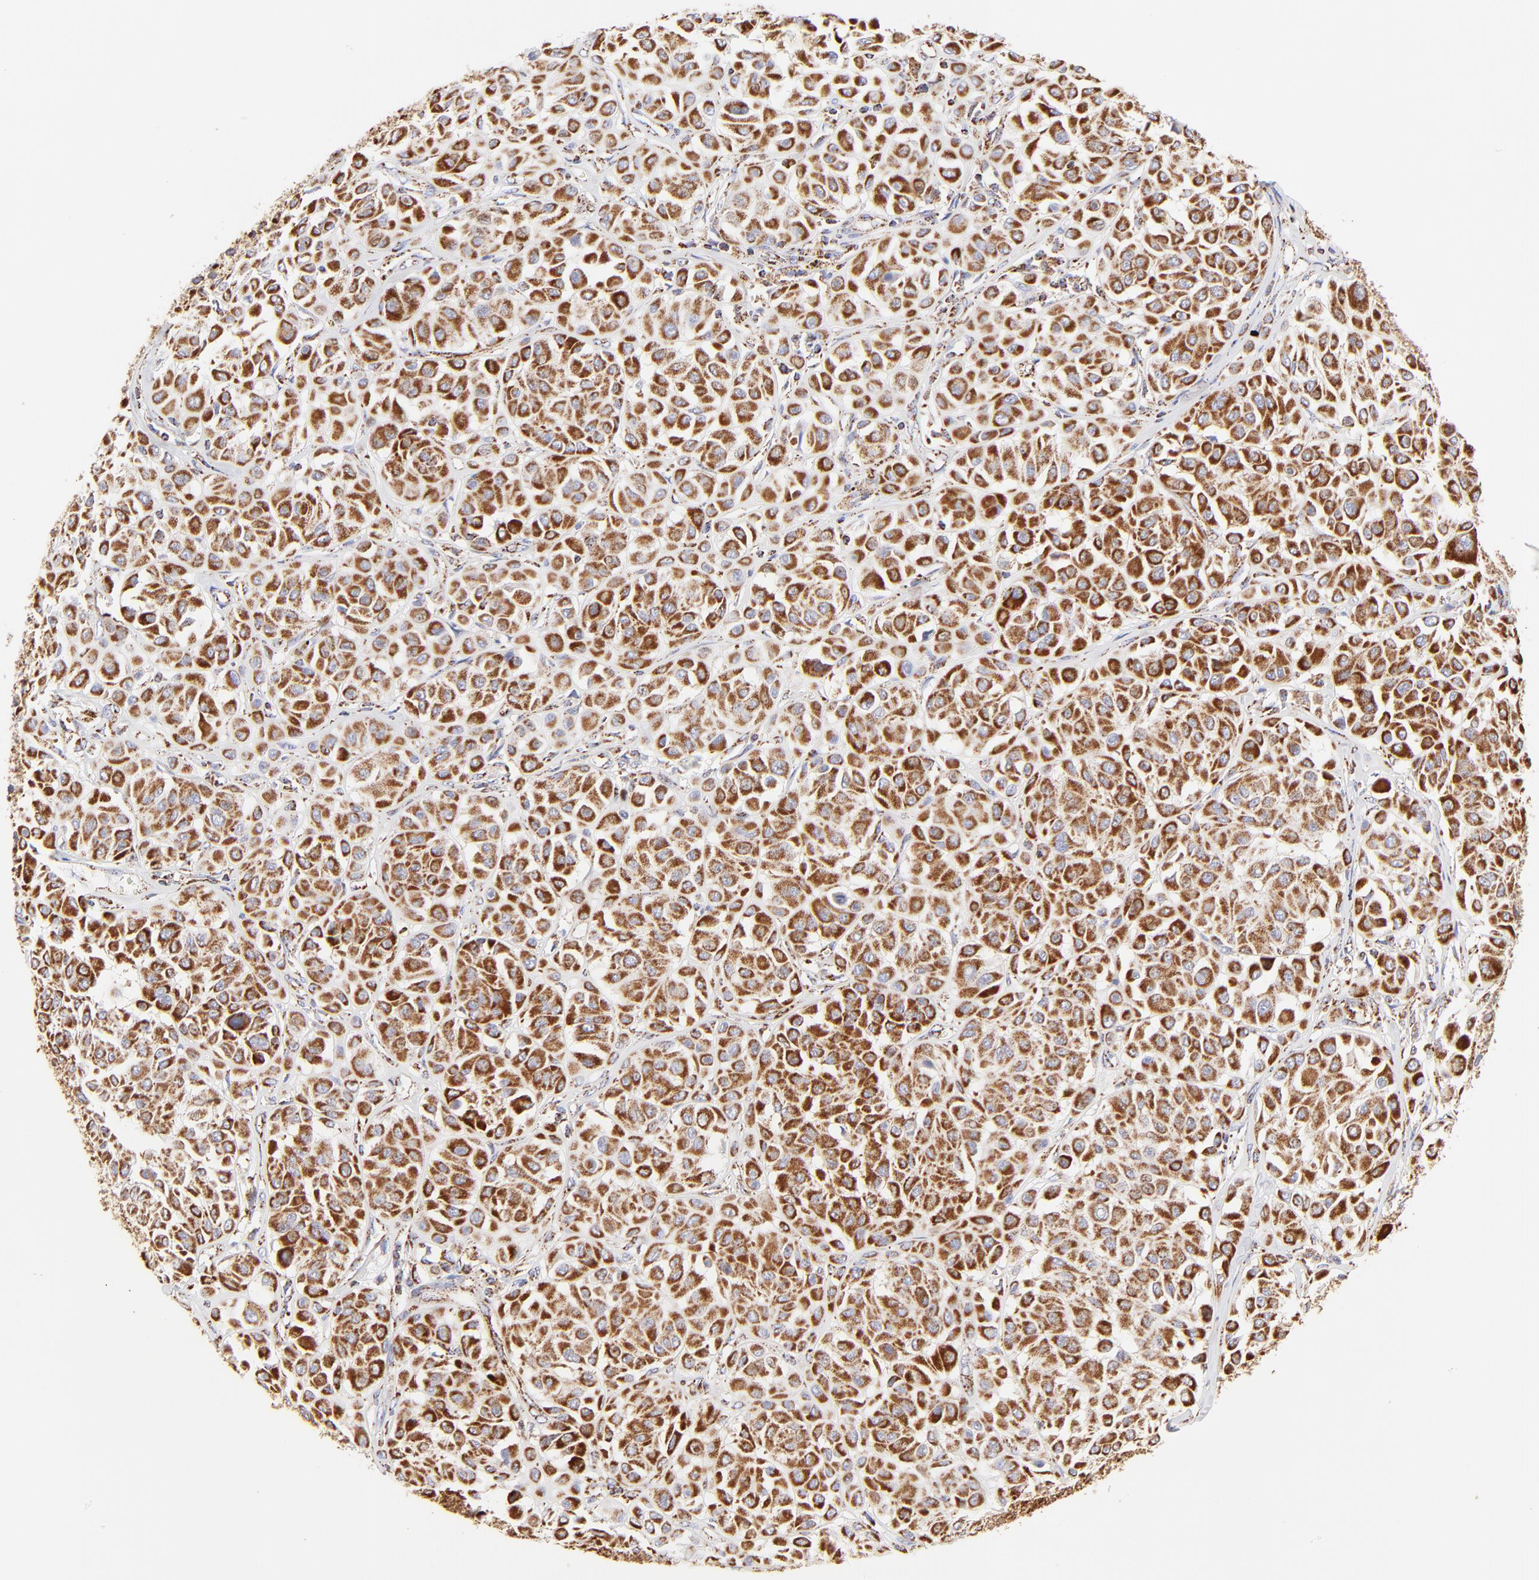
{"staining": {"intensity": "moderate", "quantity": ">75%", "location": "cytoplasmic/membranous"}, "tissue": "melanoma", "cell_type": "Tumor cells", "image_type": "cancer", "snomed": [{"axis": "morphology", "description": "Malignant melanoma, Metastatic site"}, {"axis": "topography", "description": "Soft tissue"}], "caption": "This micrograph exhibits IHC staining of human melanoma, with medium moderate cytoplasmic/membranous positivity in about >75% of tumor cells.", "gene": "ECH1", "patient": {"sex": "male", "age": 41}}